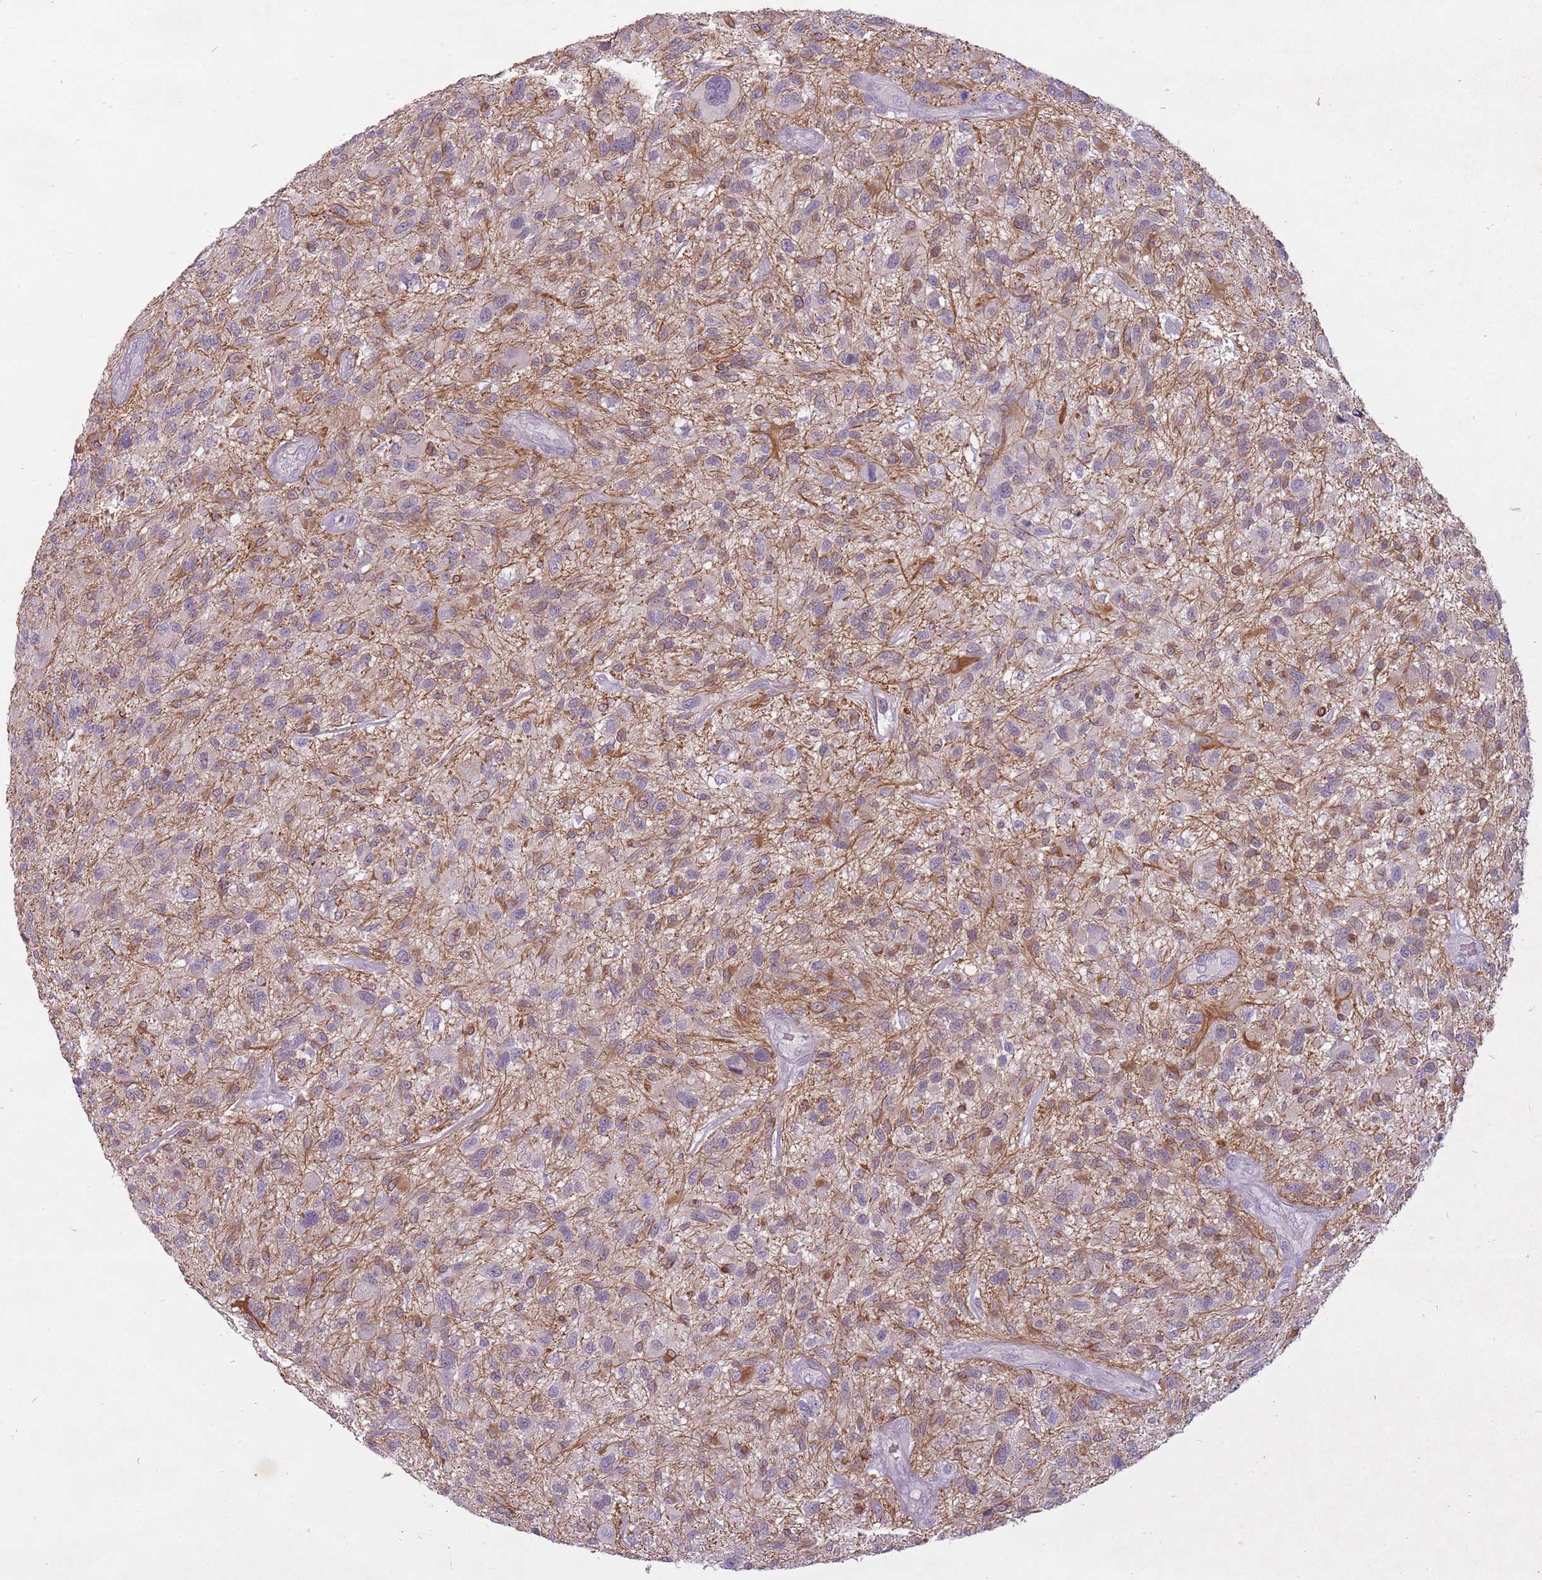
{"staining": {"intensity": "negative", "quantity": "none", "location": "none"}, "tissue": "glioma", "cell_type": "Tumor cells", "image_type": "cancer", "snomed": [{"axis": "morphology", "description": "Glioma, malignant, High grade"}, {"axis": "topography", "description": "Brain"}], "caption": "This histopathology image is of high-grade glioma (malignant) stained with immunohistochemistry to label a protein in brown with the nuclei are counter-stained blue. There is no staining in tumor cells. (DAB IHC, high magnification).", "gene": "FAM43B", "patient": {"sex": "male", "age": 47}}